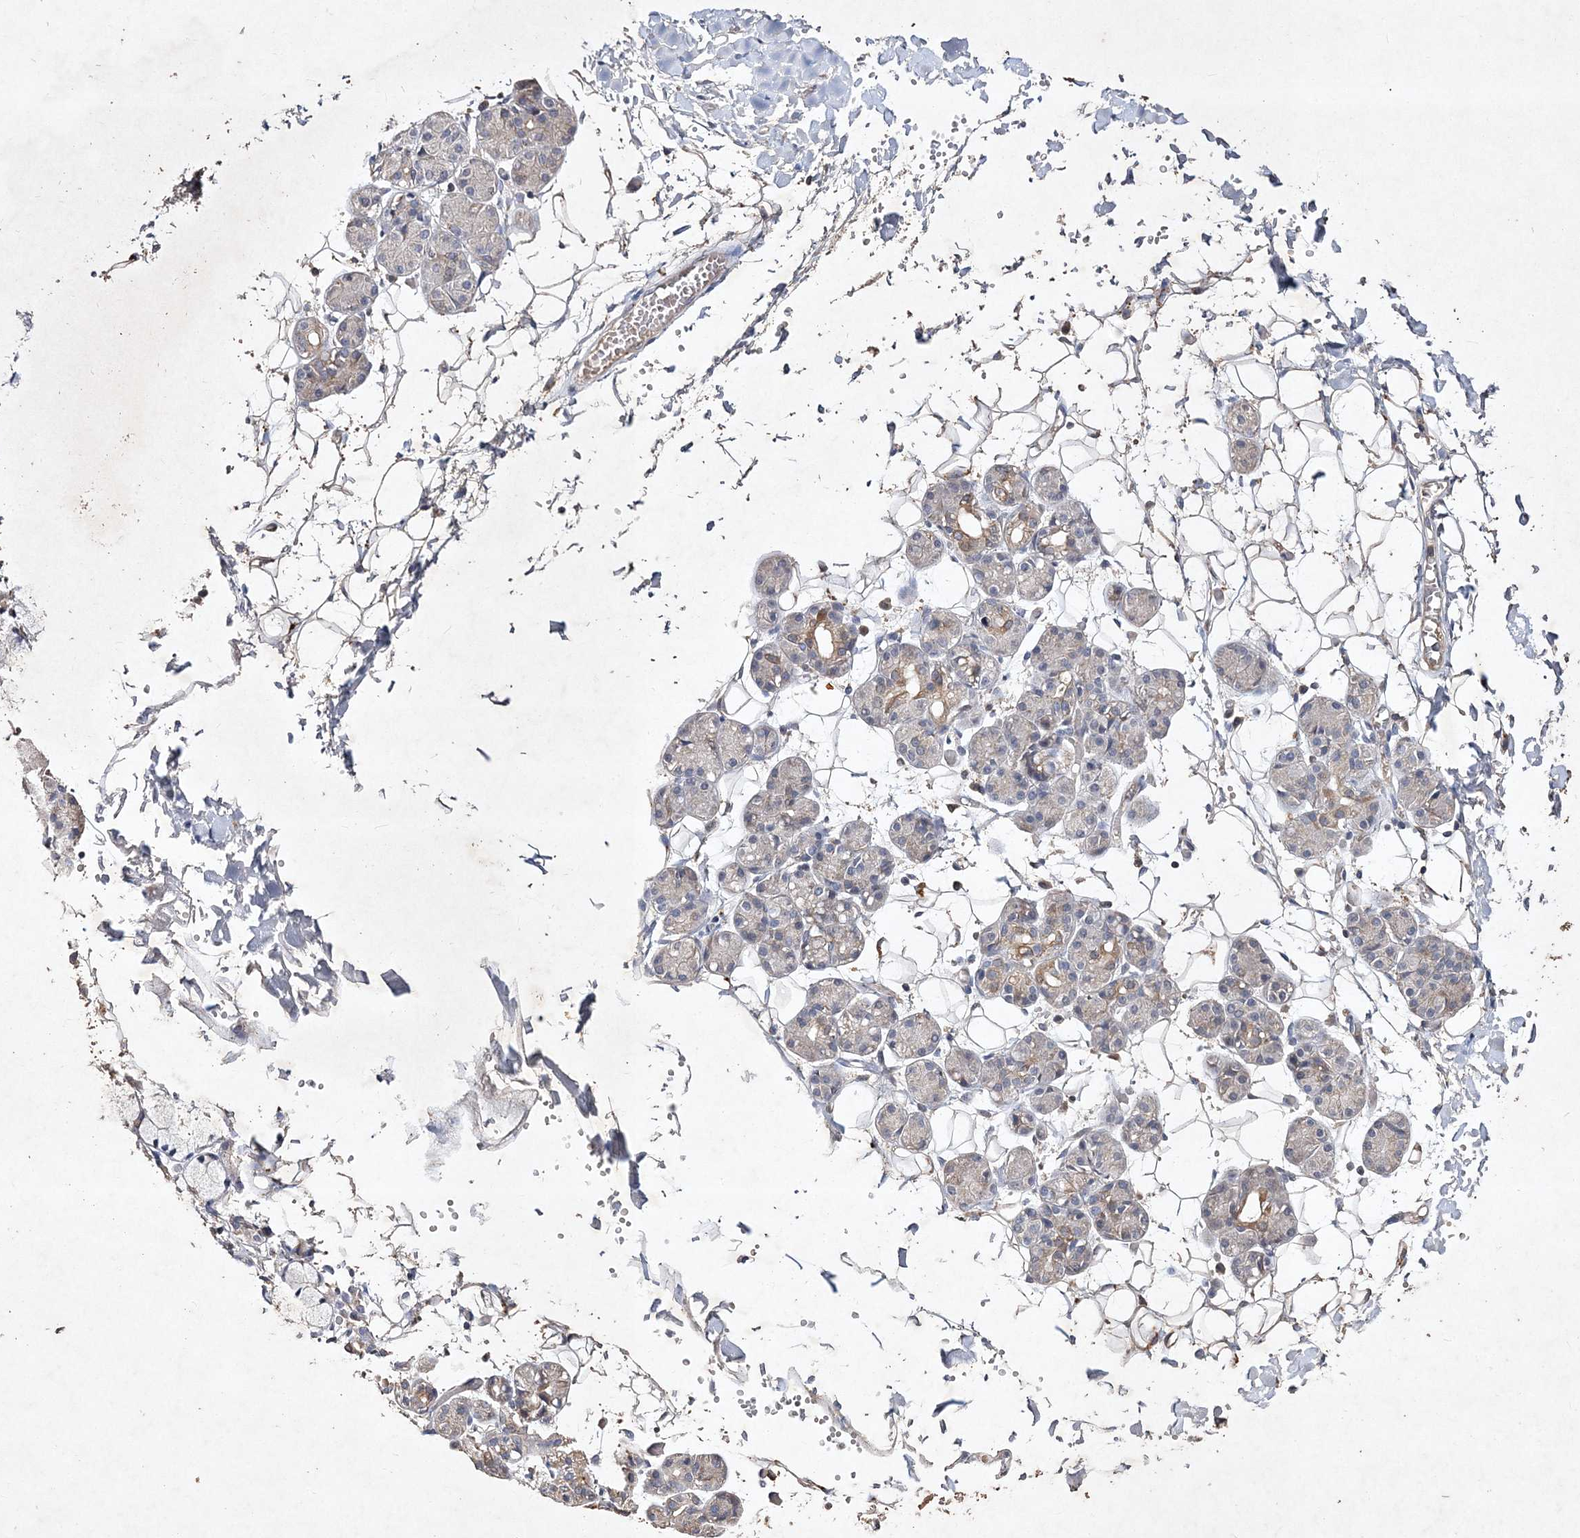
{"staining": {"intensity": "negative", "quantity": "none", "location": "none"}, "tissue": "salivary gland", "cell_type": "Glandular cells", "image_type": "normal", "snomed": [{"axis": "morphology", "description": "Normal tissue, NOS"}, {"axis": "topography", "description": "Salivary gland"}], "caption": "The micrograph demonstrates no staining of glandular cells in benign salivary gland. (Brightfield microscopy of DAB immunohistochemistry at high magnification).", "gene": "C3orf38", "patient": {"sex": "male", "age": 63}}